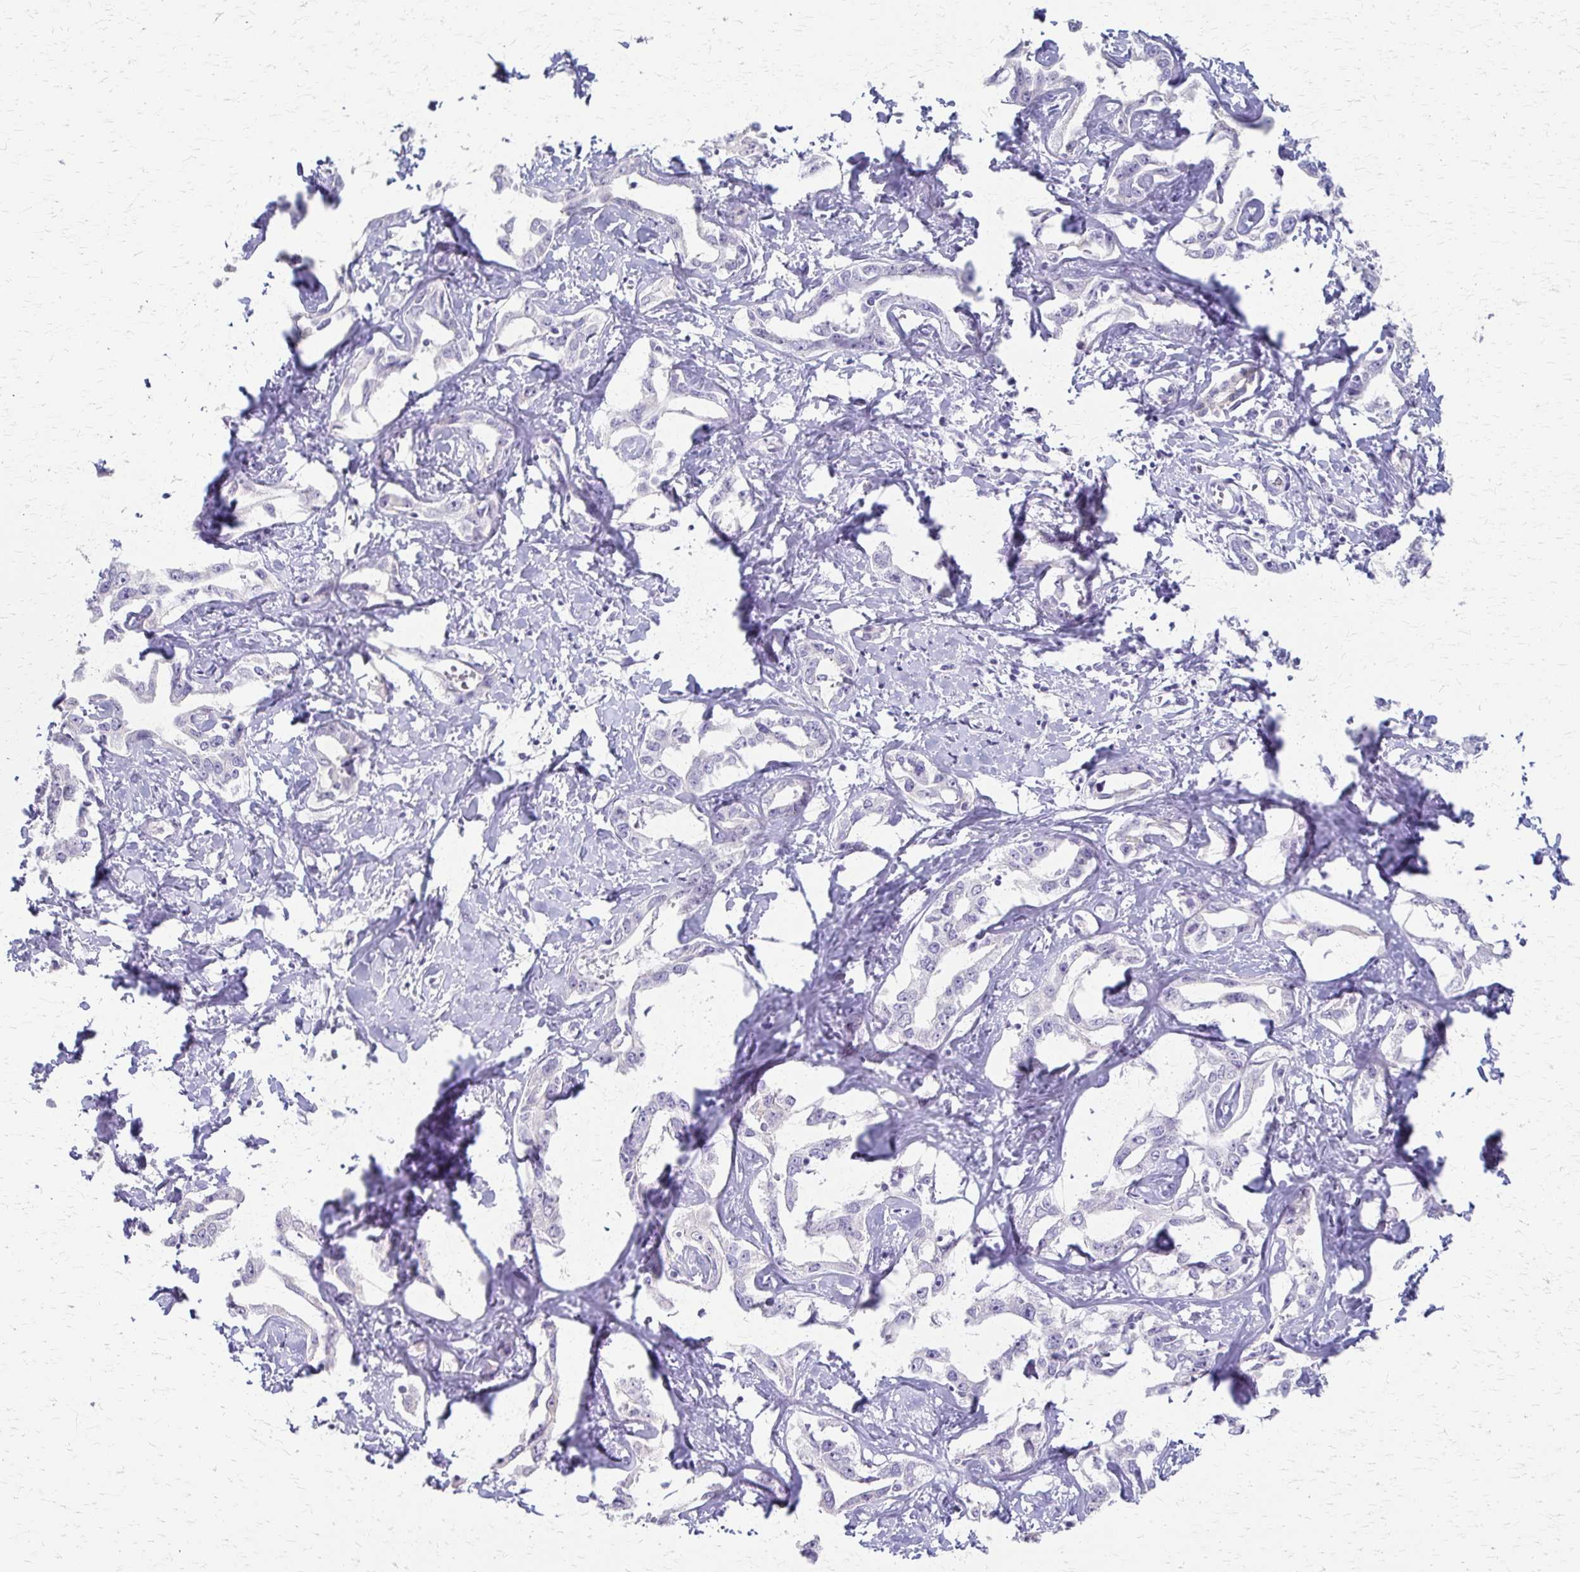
{"staining": {"intensity": "negative", "quantity": "none", "location": "none"}, "tissue": "liver cancer", "cell_type": "Tumor cells", "image_type": "cancer", "snomed": [{"axis": "morphology", "description": "Cholangiocarcinoma"}, {"axis": "topography", "description": "Liver"}], "caption": "Immunohistochemistry of liver cholangiocarcinoma displays no expression in tumor cells.", "gene": "CYB5A", "patient": {"sex": "male", "age": 59}}